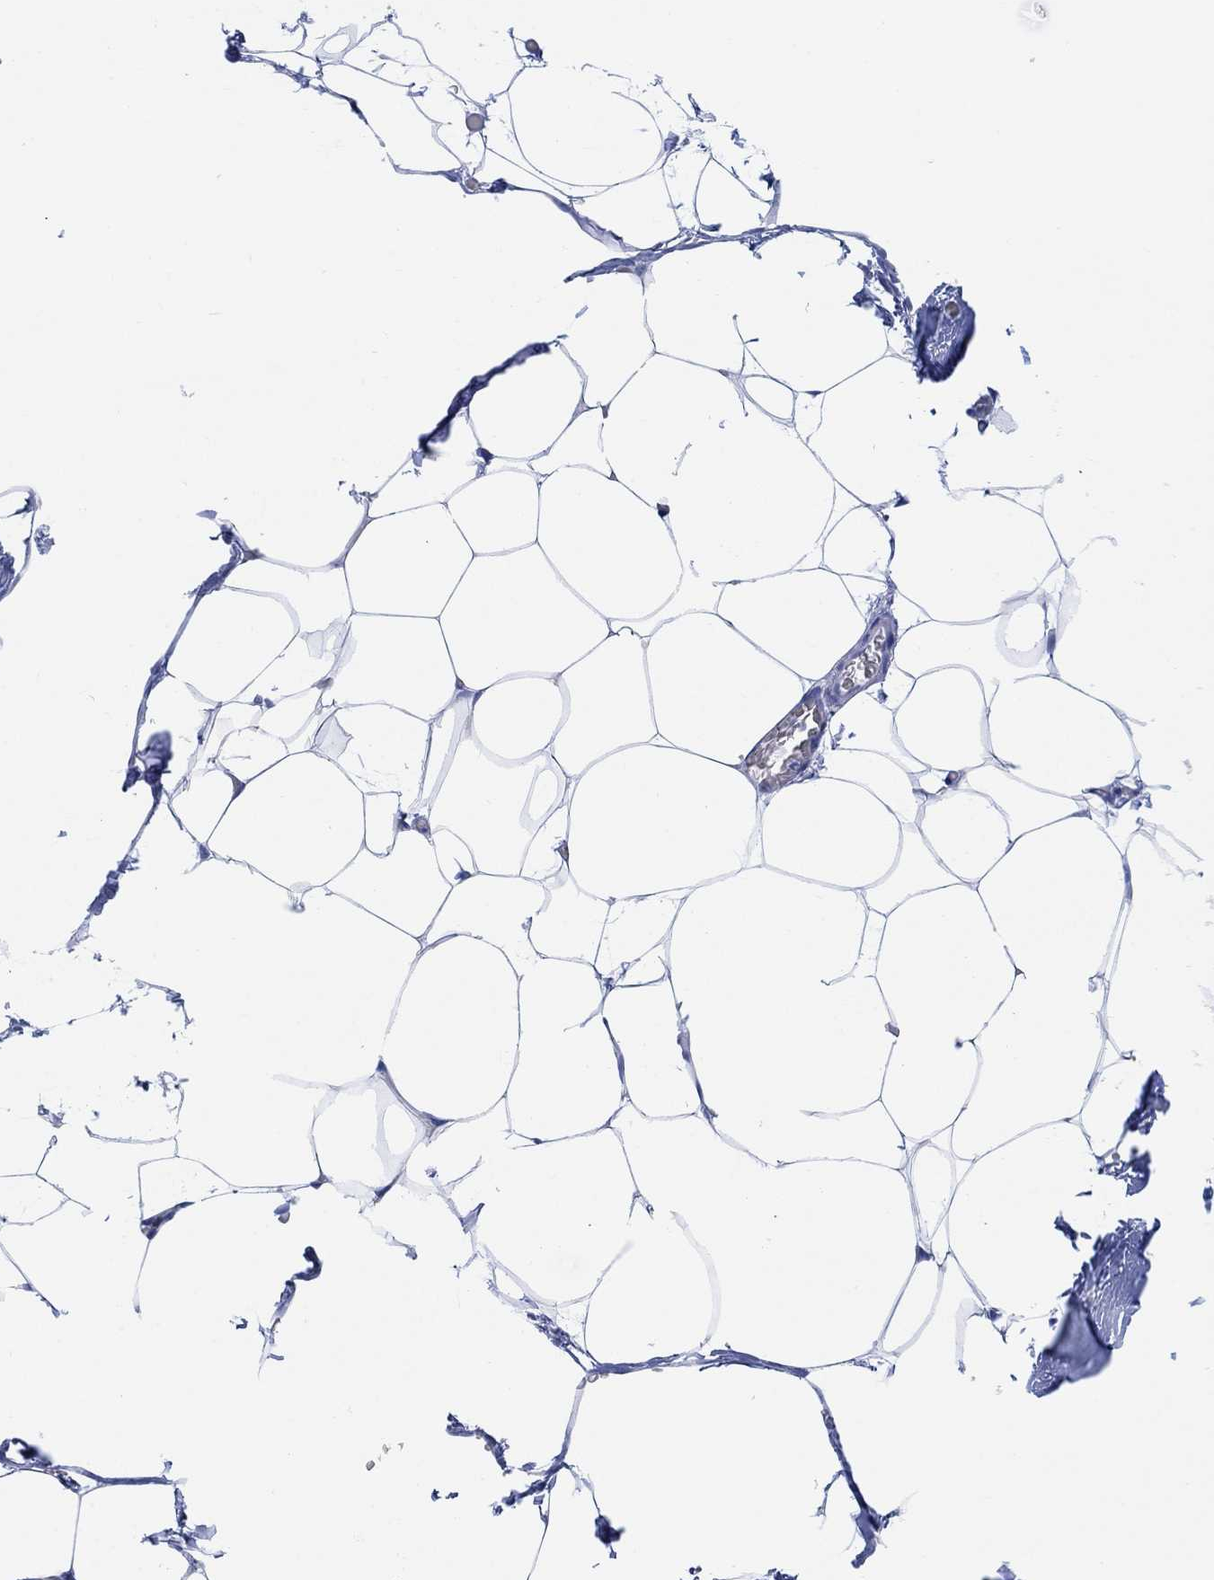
{"staining": {"intensity": "negative", "quantity": "none", "location": "none"}, "tissue": "adipose tissue", "cell_type": "Adipocytes", "image_type": "normal", "snomed": [{"axis": "morphology", "description": "Normal tissue, NOS"}, {"axis": "topography", "description": "Adipose tissue"}], "caption": "Micrograph shows no significant protein expression in adipocytes of benign adipose tissue. Brightfield microscopy of immunohistochemistry (IHC) stained with DAB (3,3'-diaminobenzidine) (brown) and hematoxylin (blue), captured at high magnification.", "gene": "GPR65", "patient": {"sex": "male", "age": 57}}